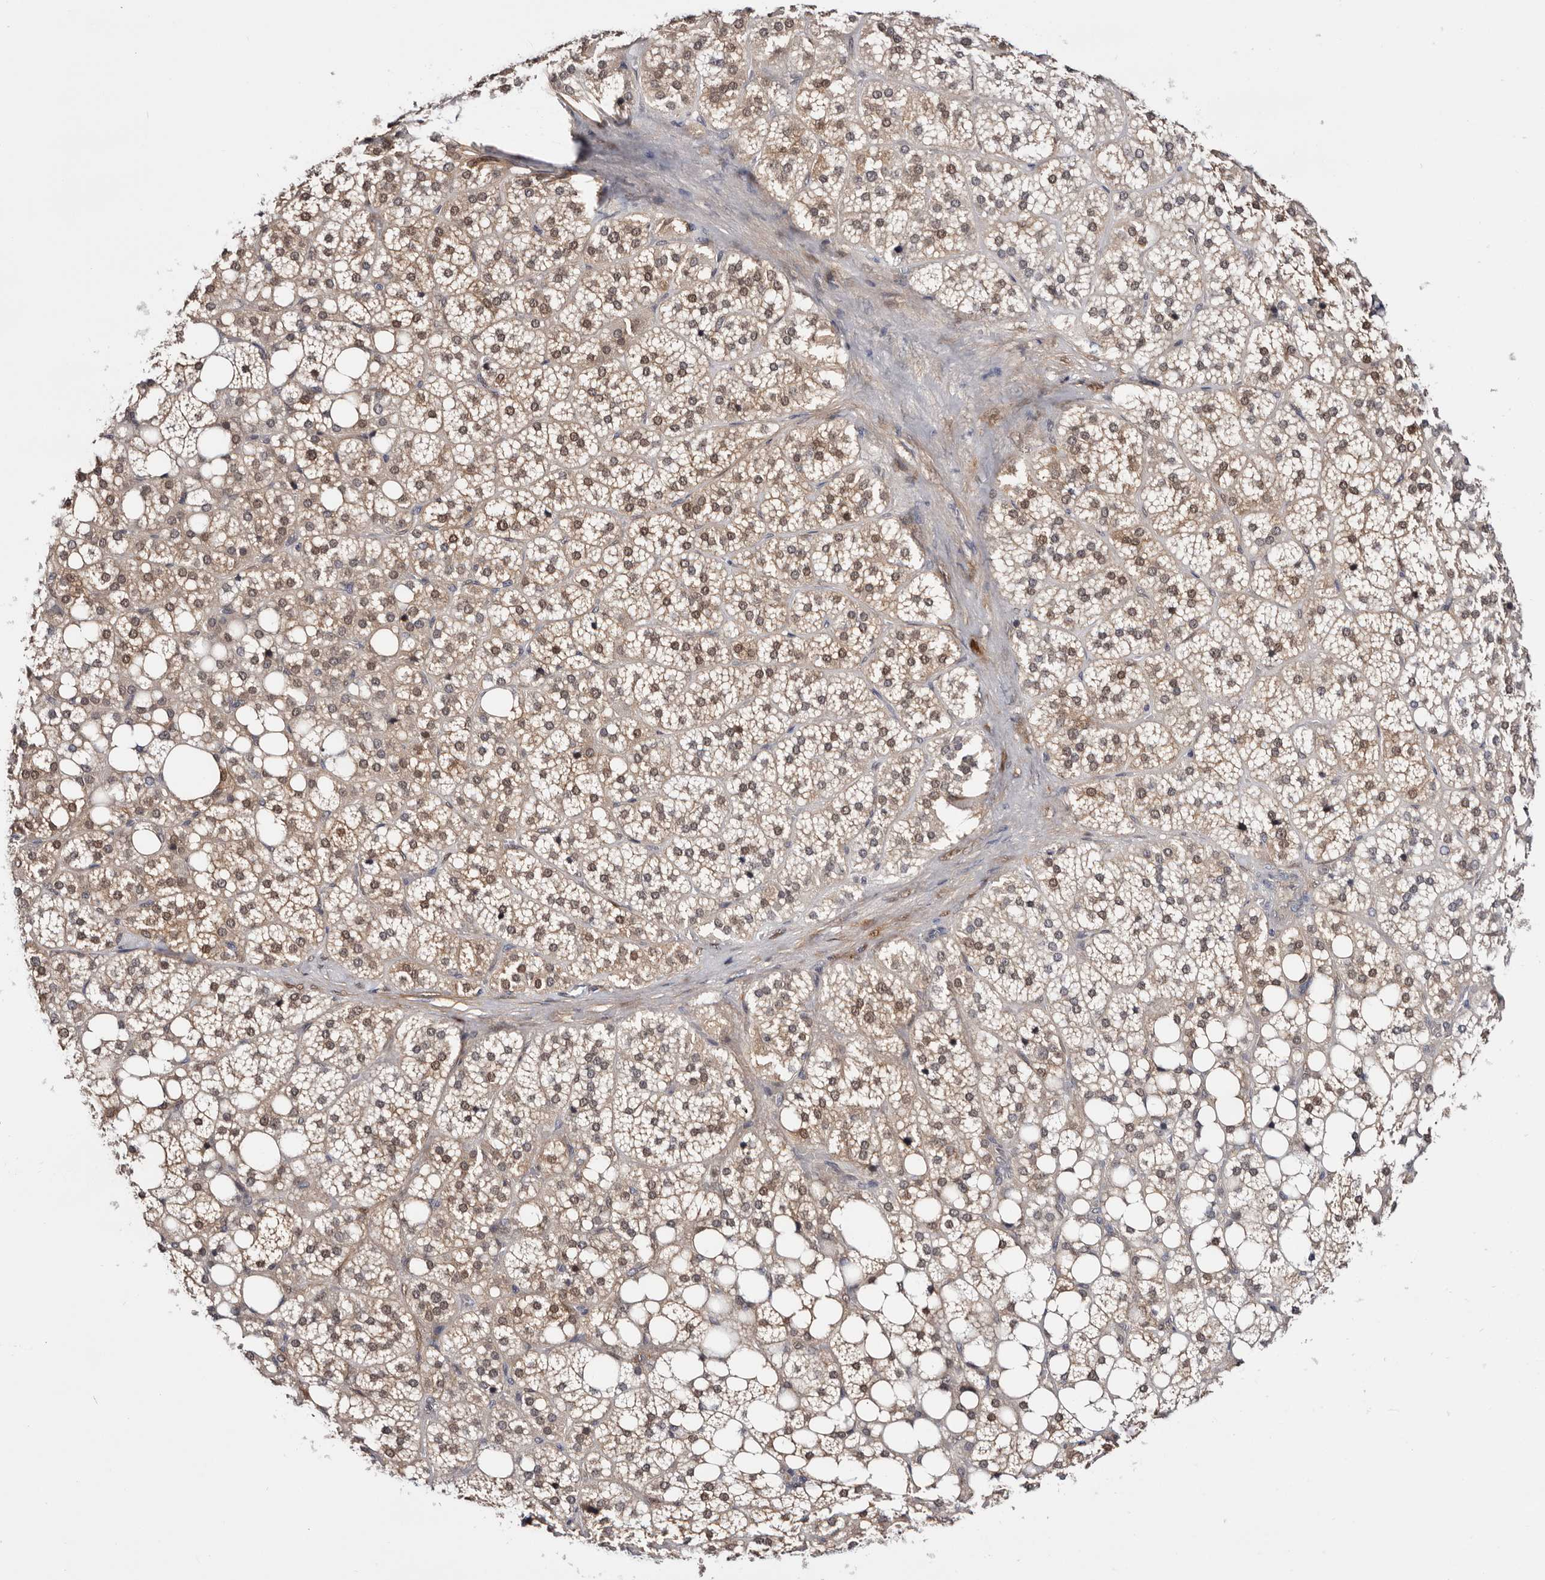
{"staining": {"intensity": "strong", "quantity": "25%-75%", "location": "cytoplasmic/membranous,nuclear"}, "tissue": "adrenal gland", "cell_type": "Glandular cells", "image_type": "normal", "snomed": [{"axis": "morphology", "description": "Normal tissue, NOS"}, {"axis": "topography", "description": "Adrenal gland"}], "caption": "Glandular cells reveal strong cytoplasmic/membranous,nuclear expression in approximately 25%-75% of cells in normal adrenal gland.", "gene": "TP53I3", "patient": {"sex": "female", "age": 59}}